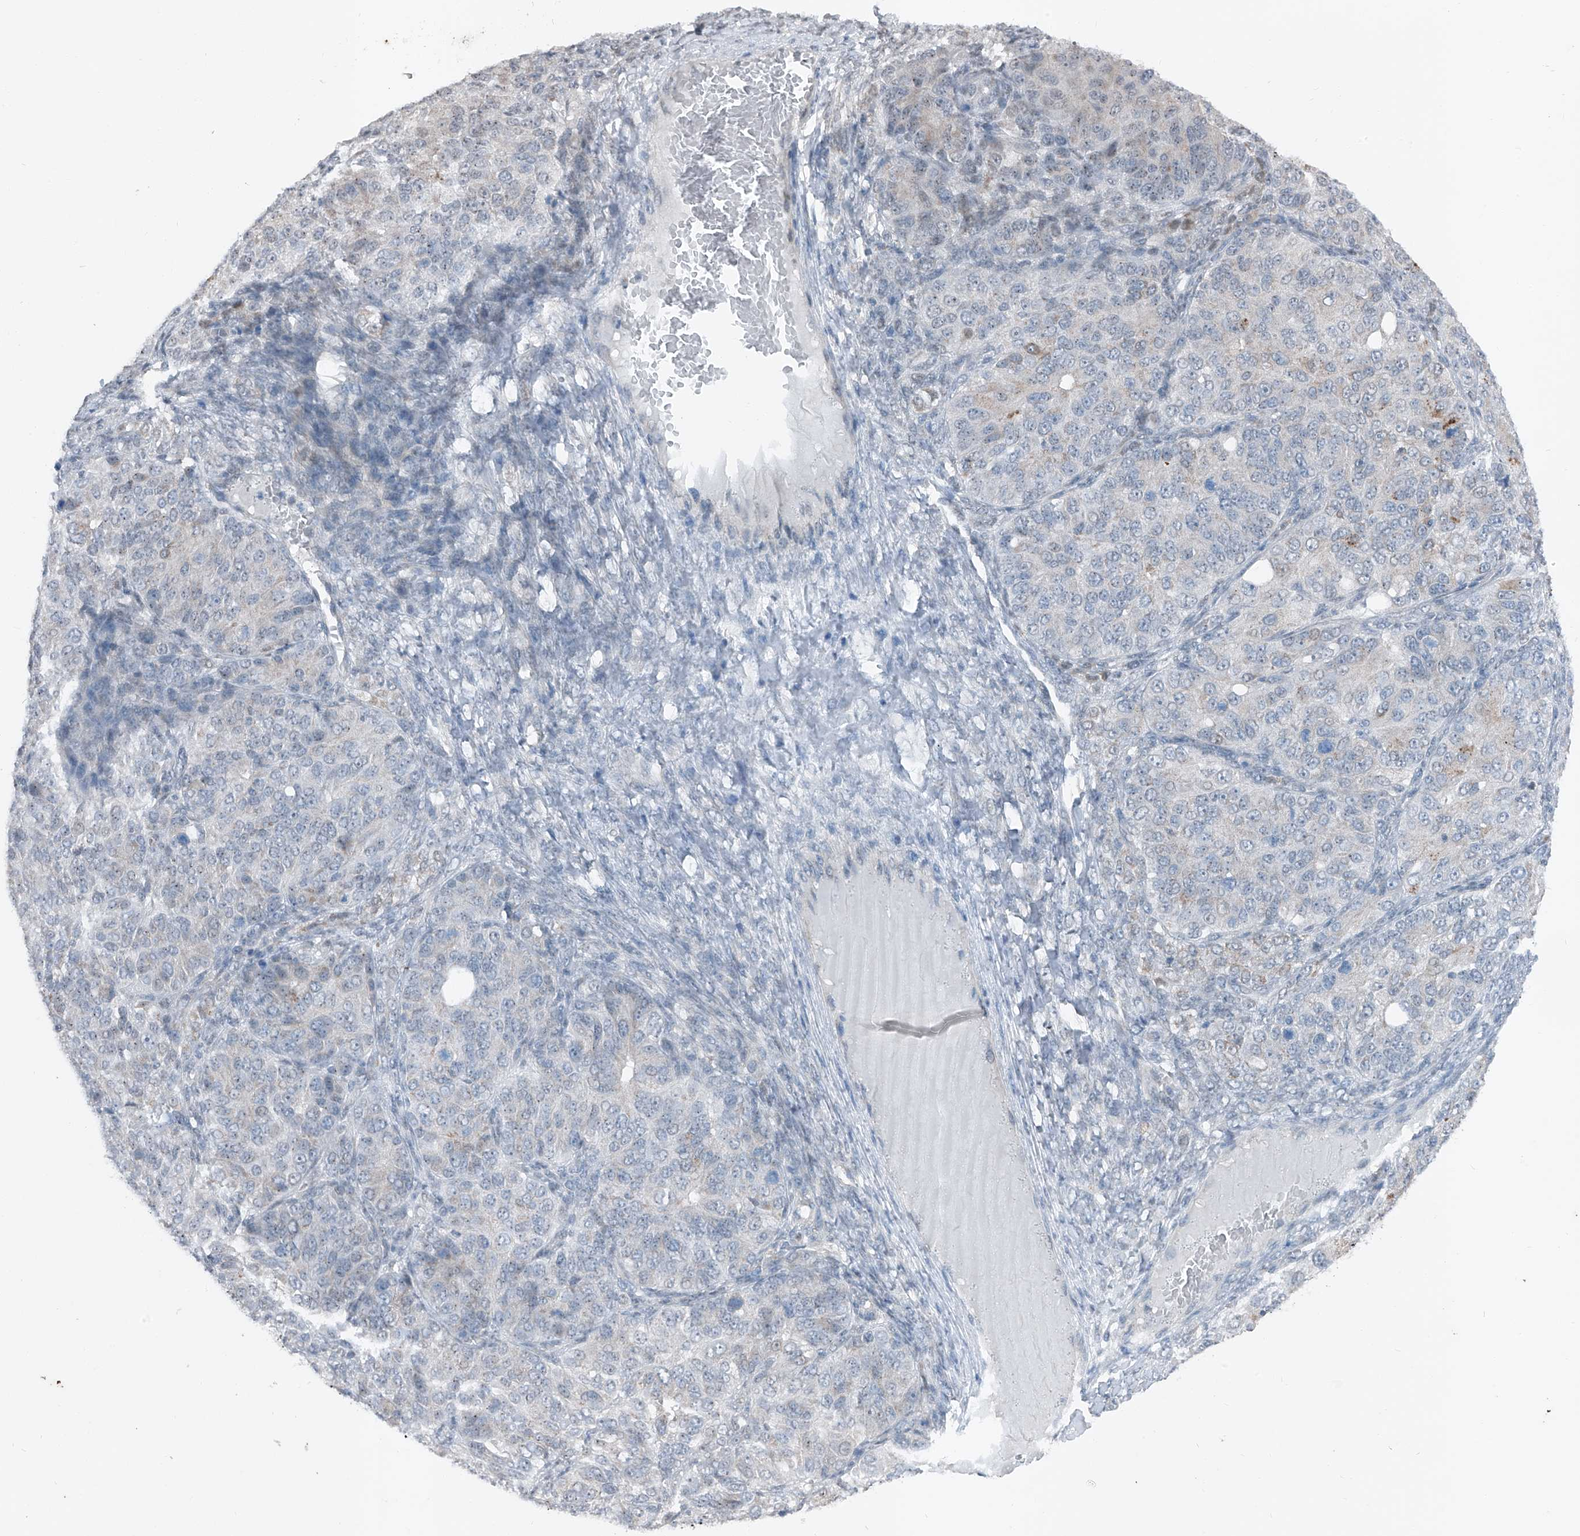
{"staining": {"intensity": "negative", "quantity": "none", "location": "none"}, "tissue": "ovarian cancer", "cell_type": "Tumor cells", "image_type": "cancer", "snomed": [{"axis": "morphology", "description": "Carcinoma, endometroid"}, {"axis": "topography", "description": "Ovary"}], "caption": "This is an immunohistochemistry photomicrograph of human ovarian cancer (endometroid carcinoma). There is no expression in tumor cells.", "gene": "DYRK1B", "patient": {"sex": "female", "age": 51}}